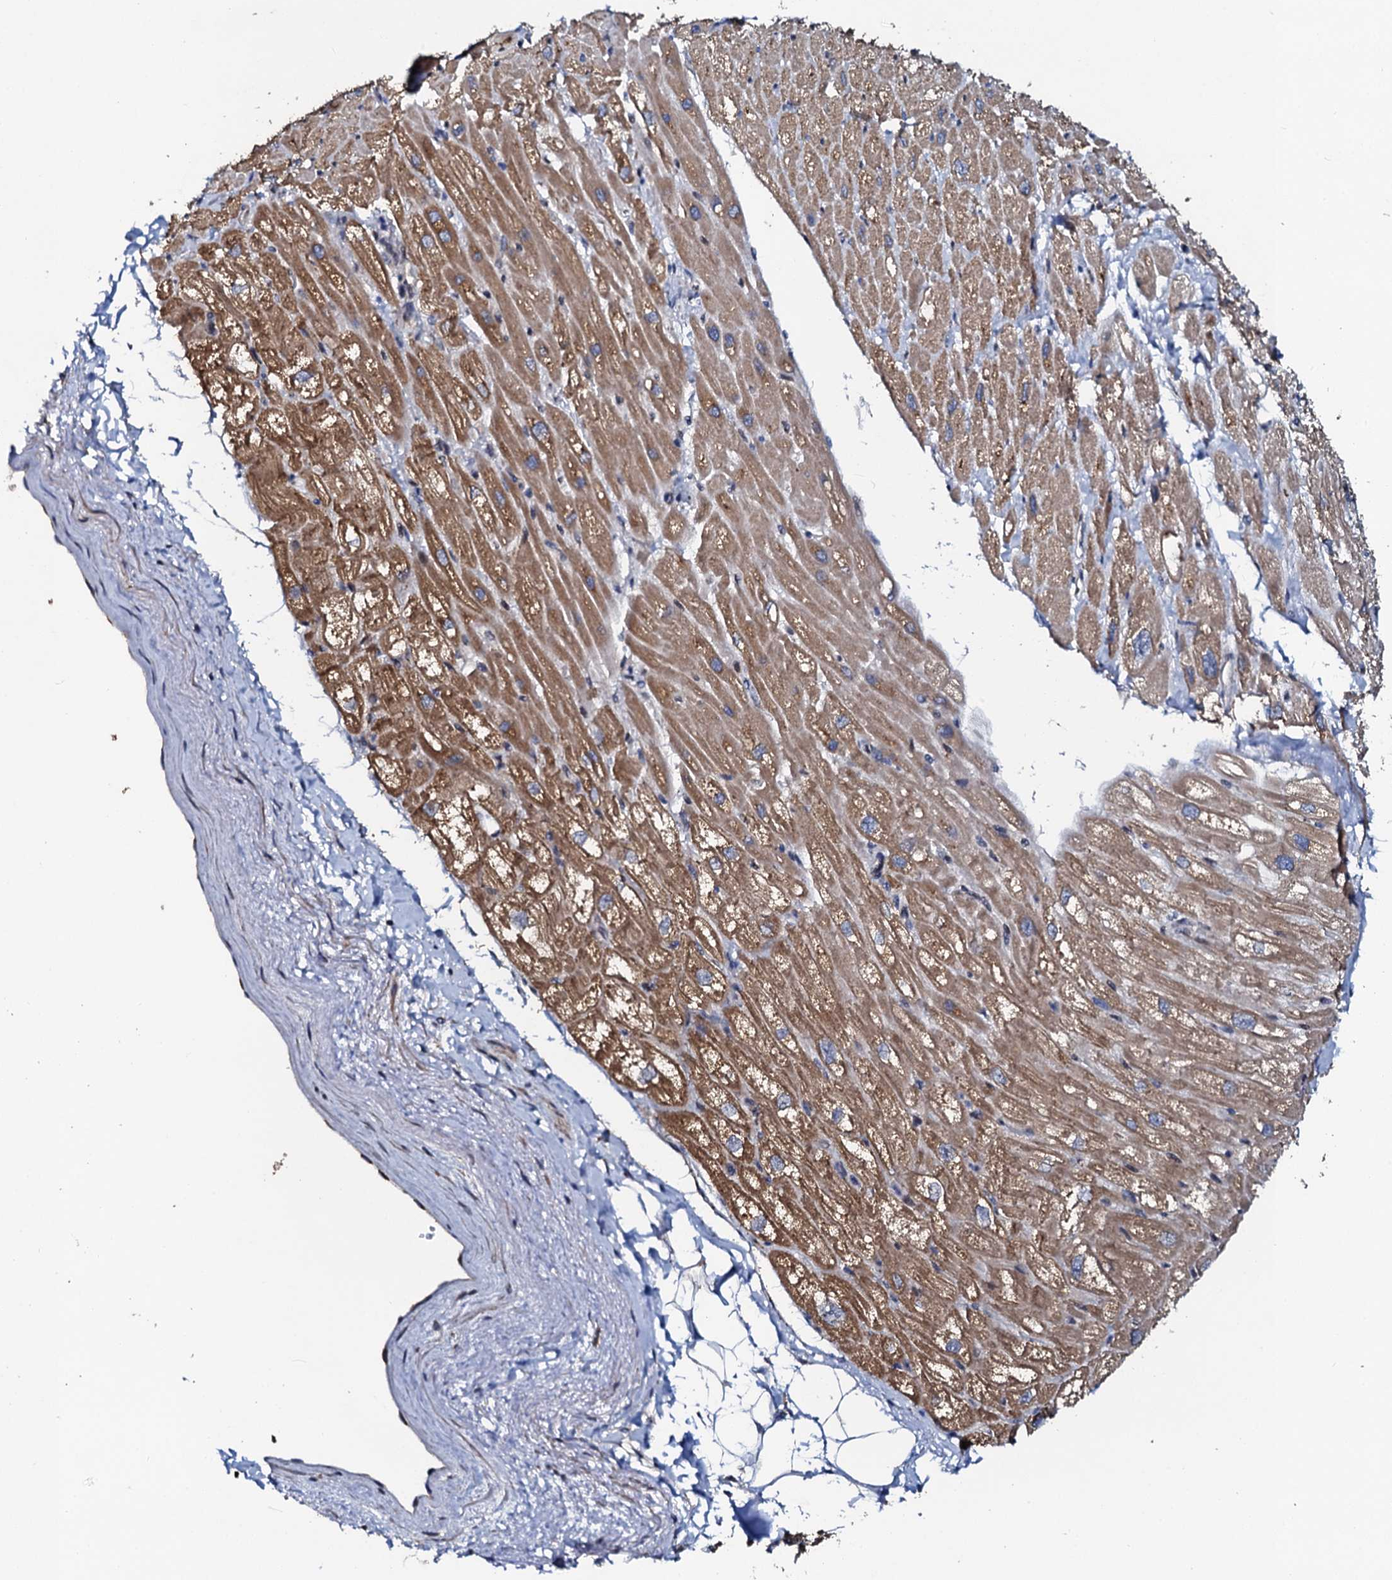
{"staining": {"intensity": "moderate", "quantity": ">75%", "location": "cytoplasmic/membranous"}, "tissue": "heart muscle", "cell_type": "Cardiomyocytes", "image_type": "normal", "snomed": [{"axis": "morphology", "description": "Normal tissue, NOS"}, {"axis": "topography", "description": "Heart"}], "caption": "The micrograph demonstrates immunohistochemical staining of benign heart muscle. There is moderate cytoplasmic/membranous staining is identified in approximately >75% of cardiomyocytes. (DAB = brown stain, brightfield microscopy at high magnification).", "gene": "GLCE", "patient": {"sex": "male", "age": 50}}